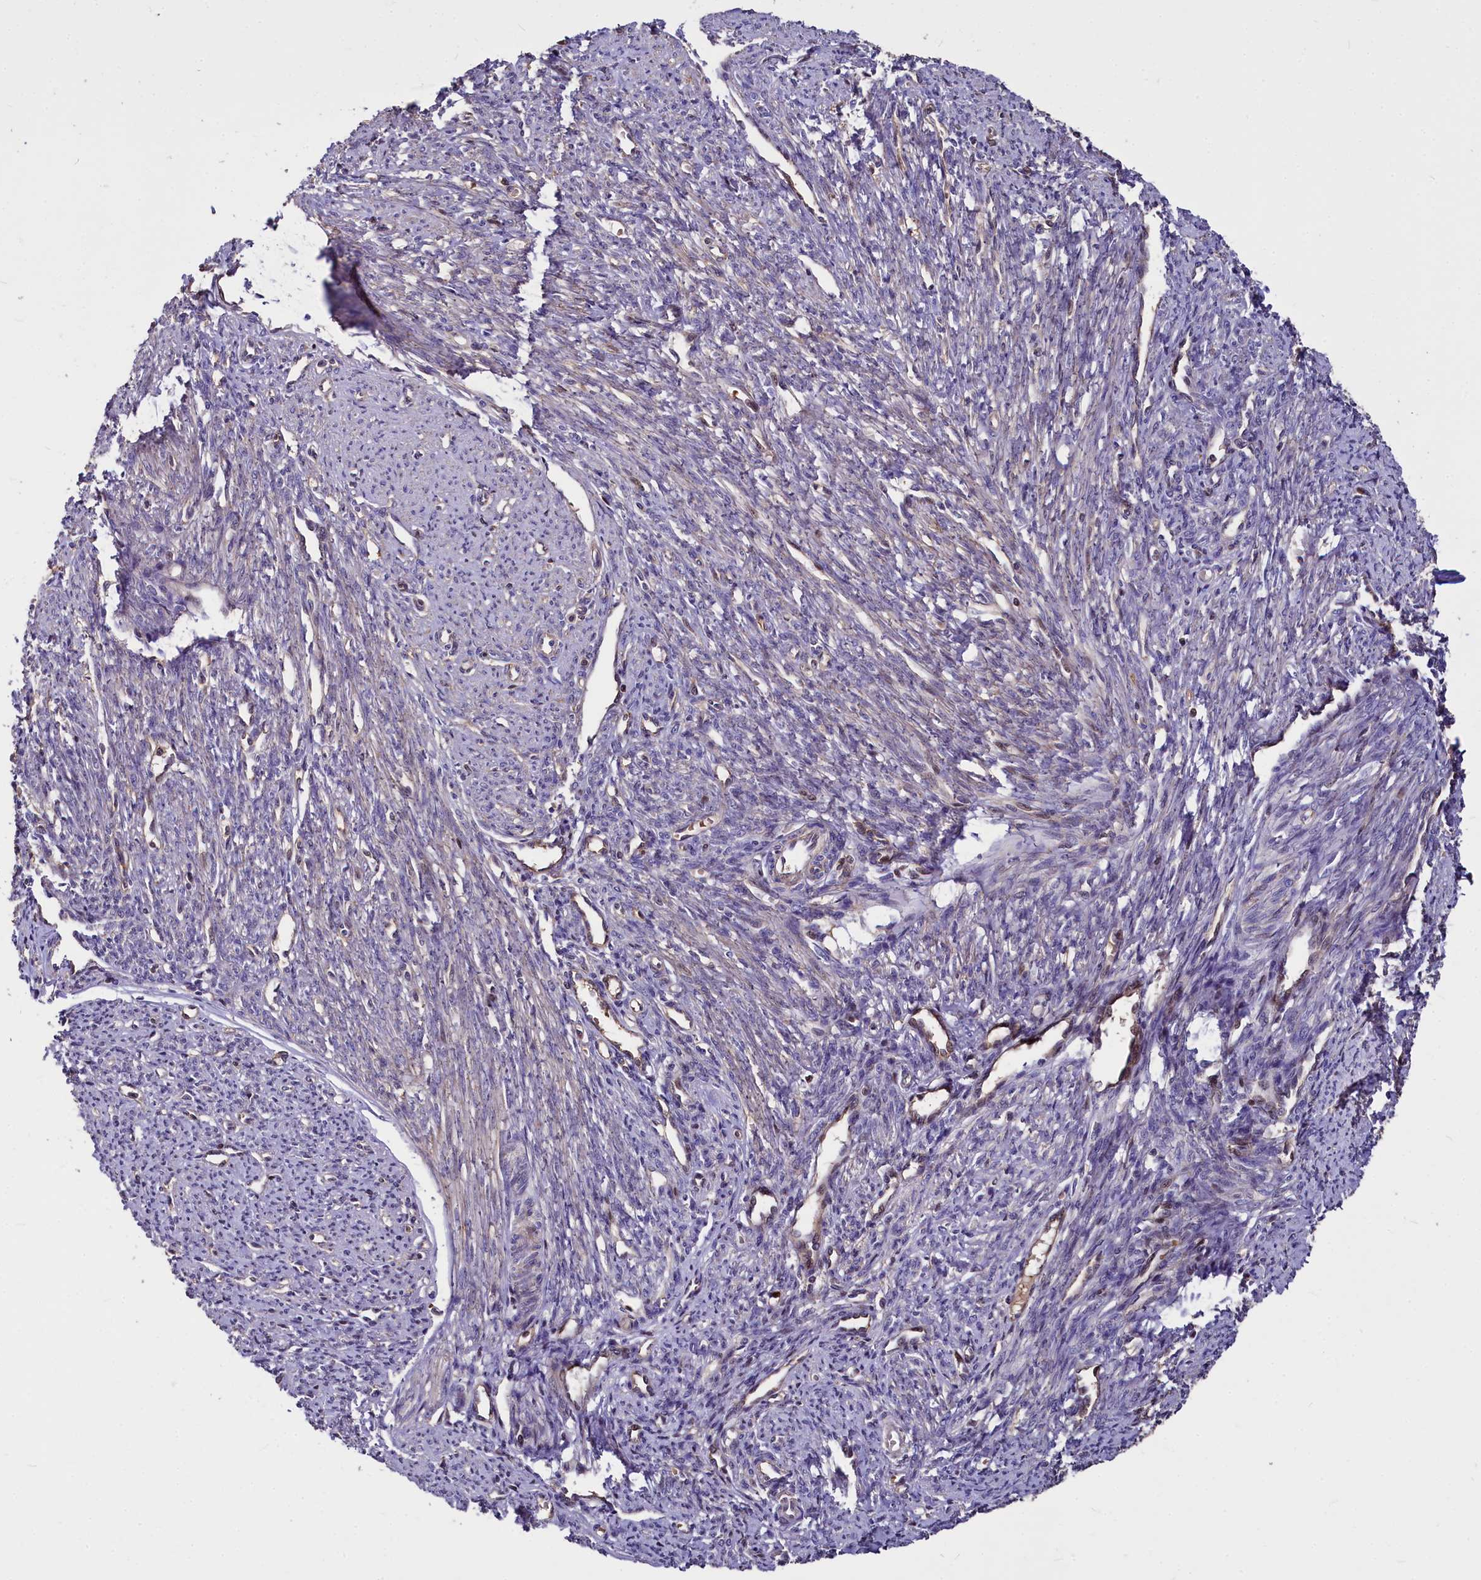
{"staining": {"intensity": "moderate", "quantity": "<25%", "location": "cytoplasmic/membranous"}, "tissue": "smooth muscle", "cell_type": "Smooth muscle cells", "image_type": "normal", "snomed": [{"axis": "morphology", "description": "Normal tissue, NOS"}, {"axis": "topography", "description": "Smooth muscle"}, {"axis": "topography", "description": "Uterus"}], "caption": "Immunohistochemical staining of normal smooth muscle reveals low levels of moderate cytoplasmic/membranous expression in about <25% of smooth muscle cells.", "gene": "ATG101", "patient": {"sex": "female", "age": 59}}